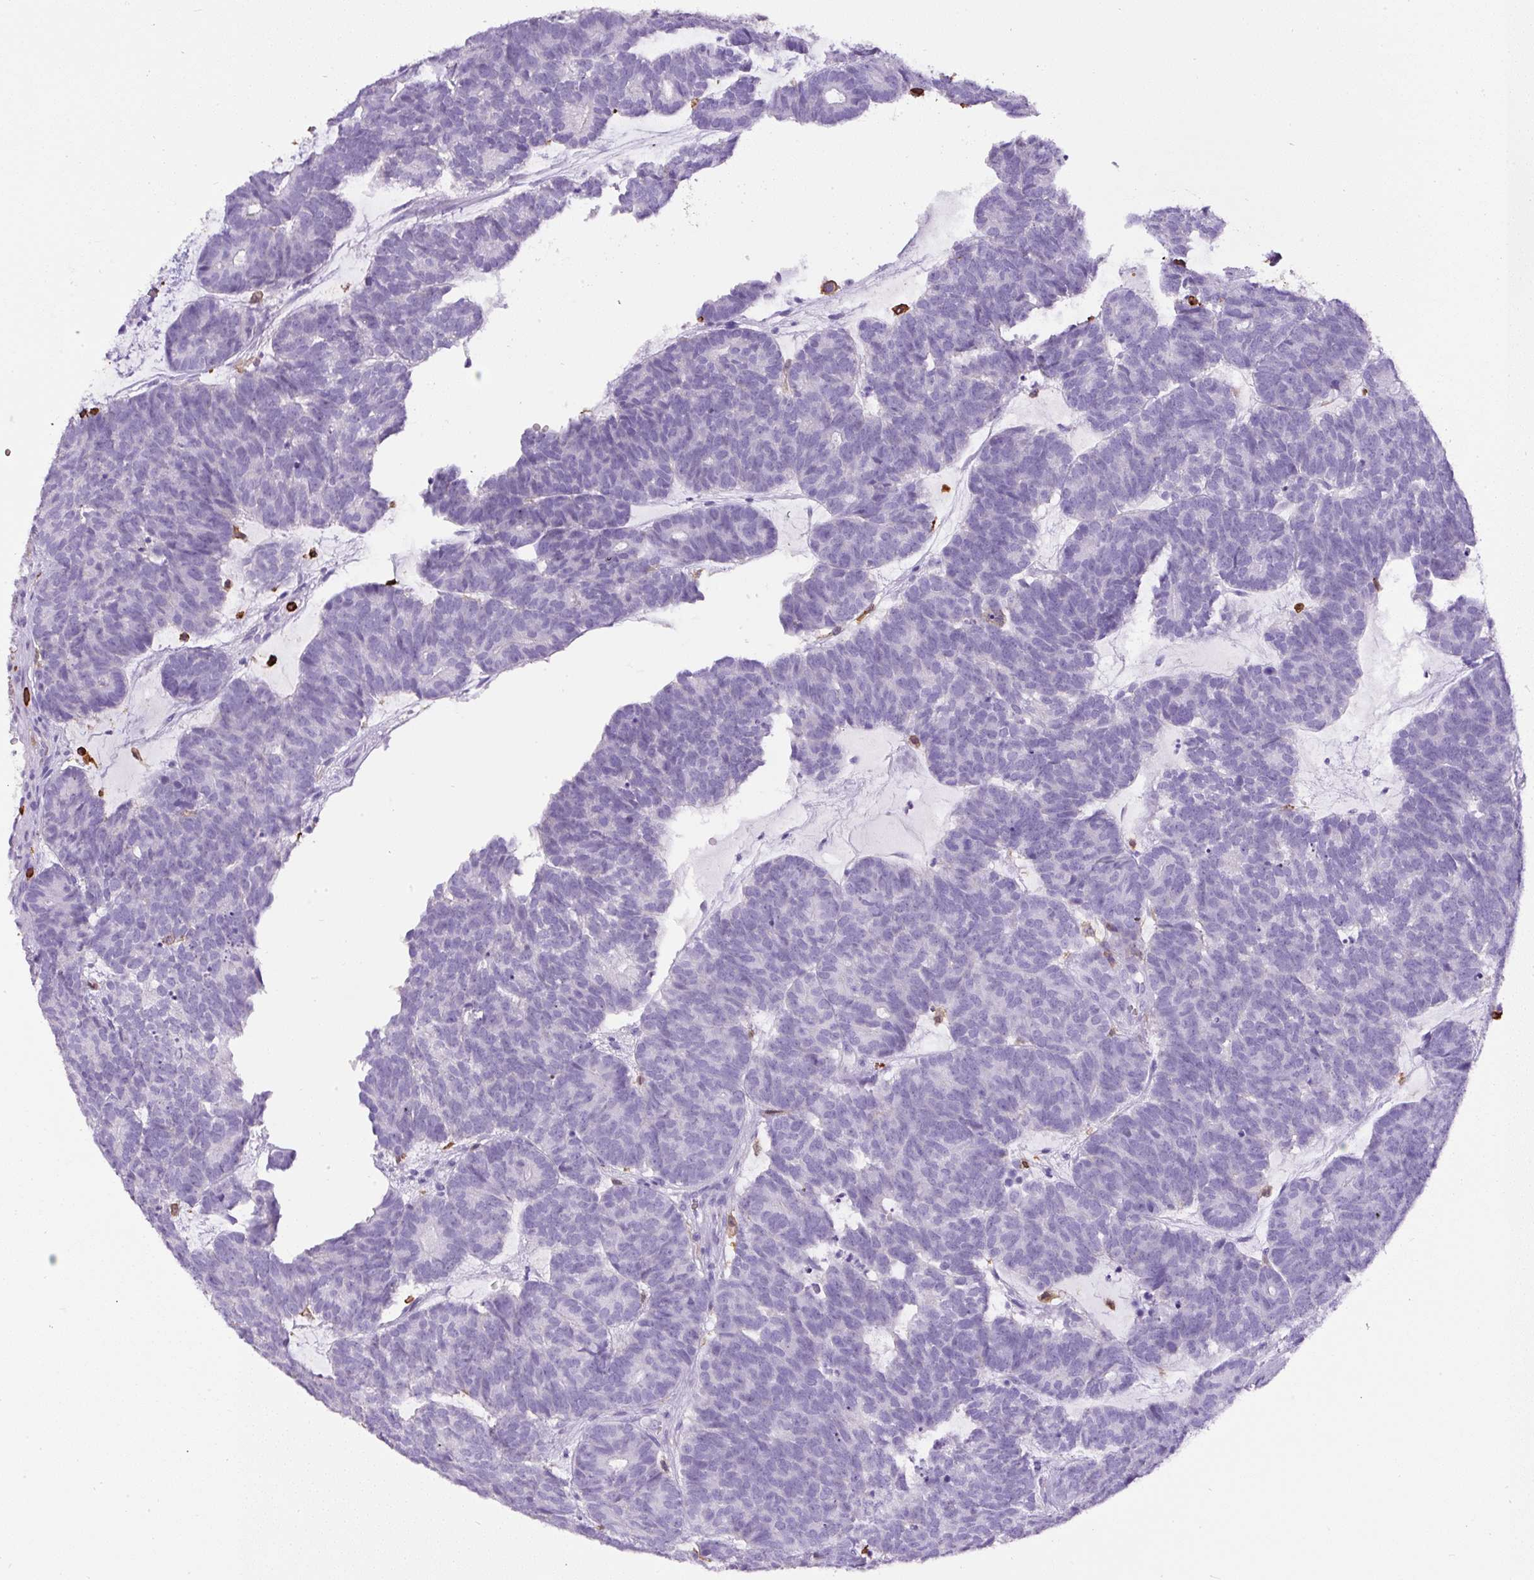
{"staining": {"intensity": "negative", "quantity": "none", "location": "none"}, "tissue": "head and neck cancer", "cell_type": "Tumor cells", "image_type": "cancer", "snomed": [{"axis": "morphology", "description": "Adenocarcinoma, NOS"}, {"axis": "topography", "description": "Head-Neck"}], "caption": "Immunohistochemical staining of head and neck cancer (adenocarcinoma) reveals no significant staining in tumor cells.", "gene": "FAM228B", "patient": {"sex": "female", "age": 81}}